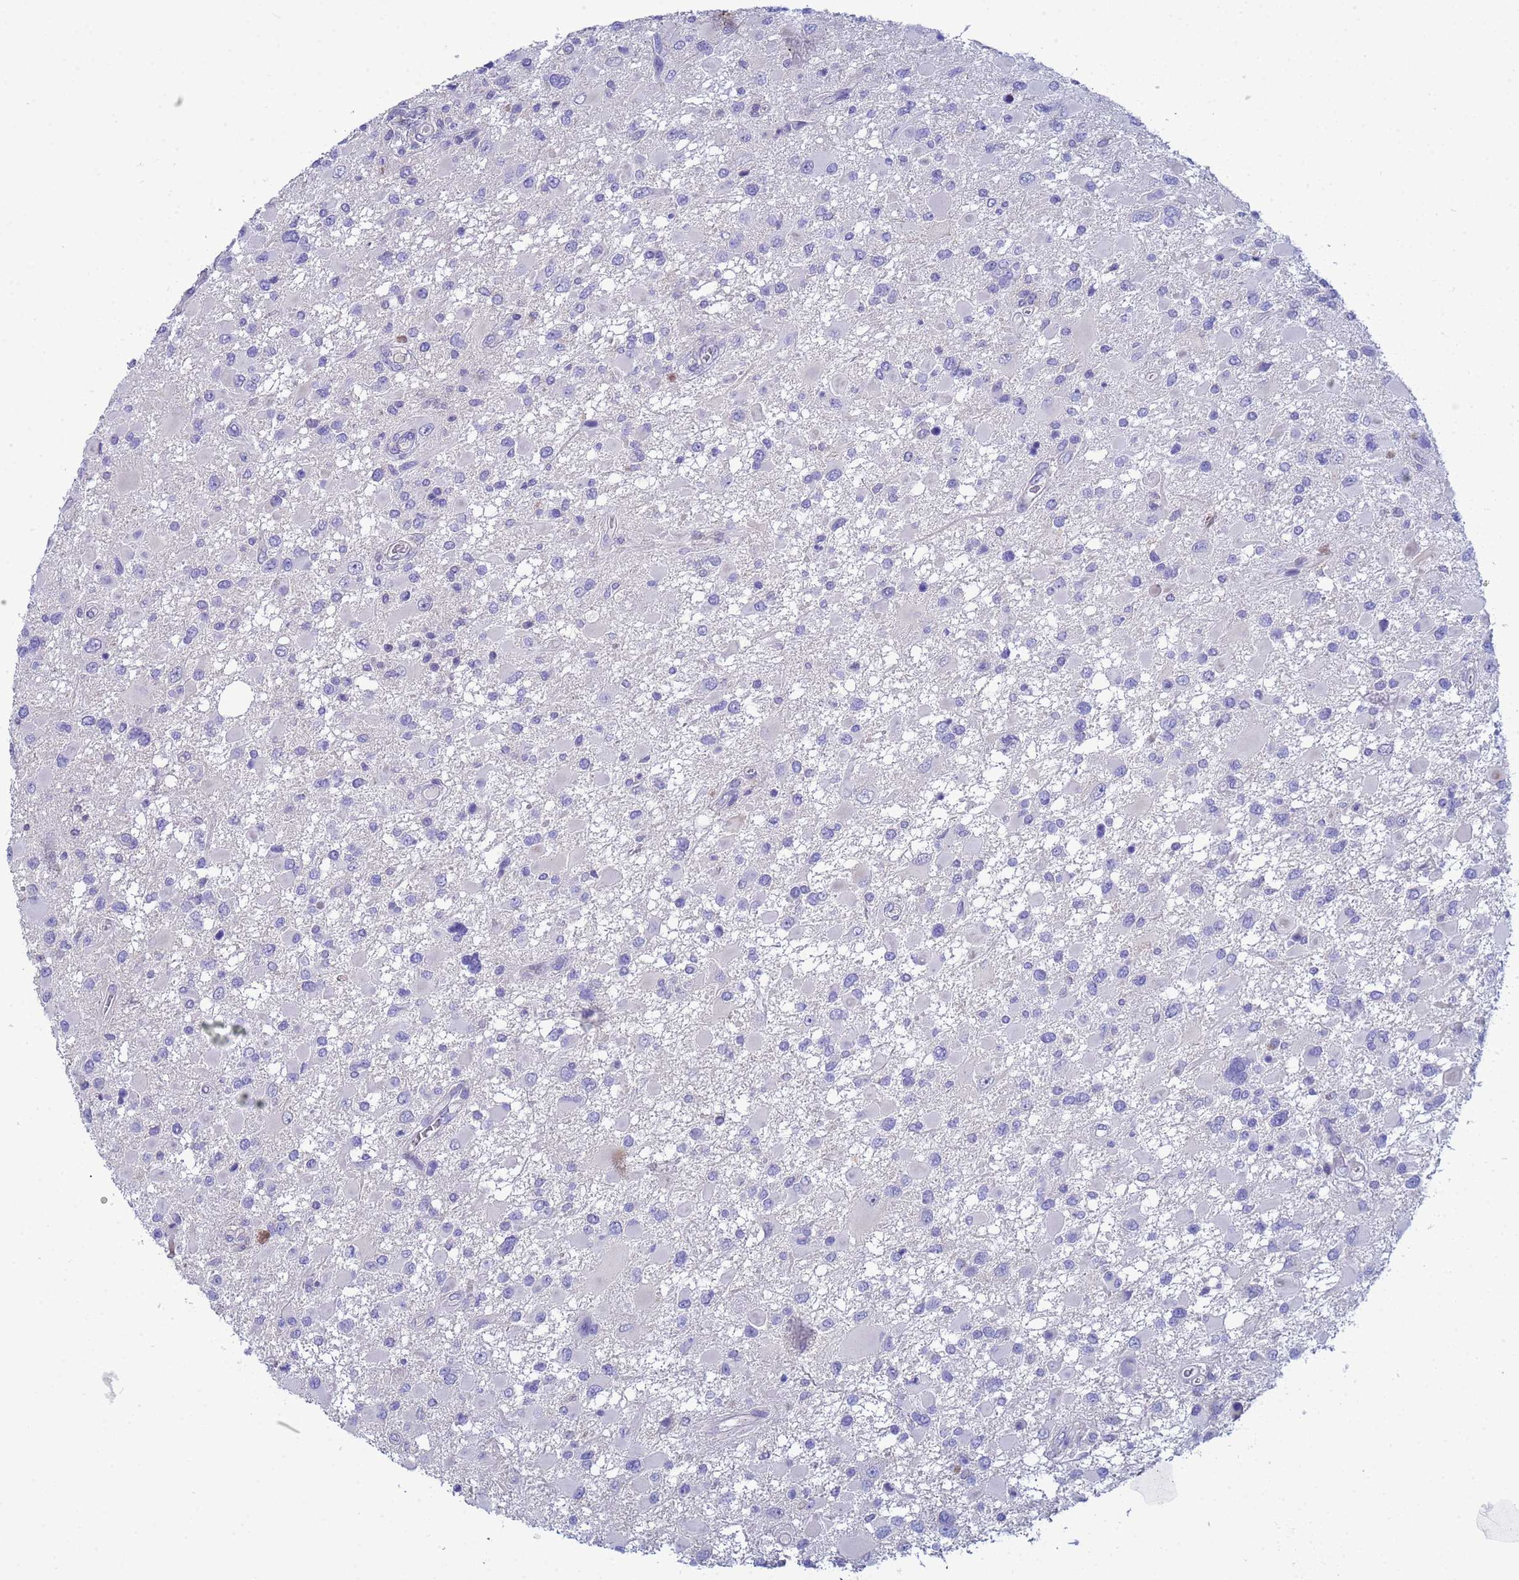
{"staining": {"intensity": "negative", "quantity": "none", "location": "none"}, "tissue": "glioma", "cell_type": "Tumor cells", "image_type": "cancer", "snomed": [{"axis": "morphology", "description": "Glioma, malignant, High grade"}, {"axis": "topography", "description": "Brain"}], "caption": "A micrograph of malignant glioma (high-grade) stained for a protein exhibits no brown staining in tumor cells. Brightfield microscopy of IHC stained with DAB (brown) and hematoxylin (blue), captured at high magnification.", "gene": "PPP6R1", "patient": {"sex": "male", "age": 53}}